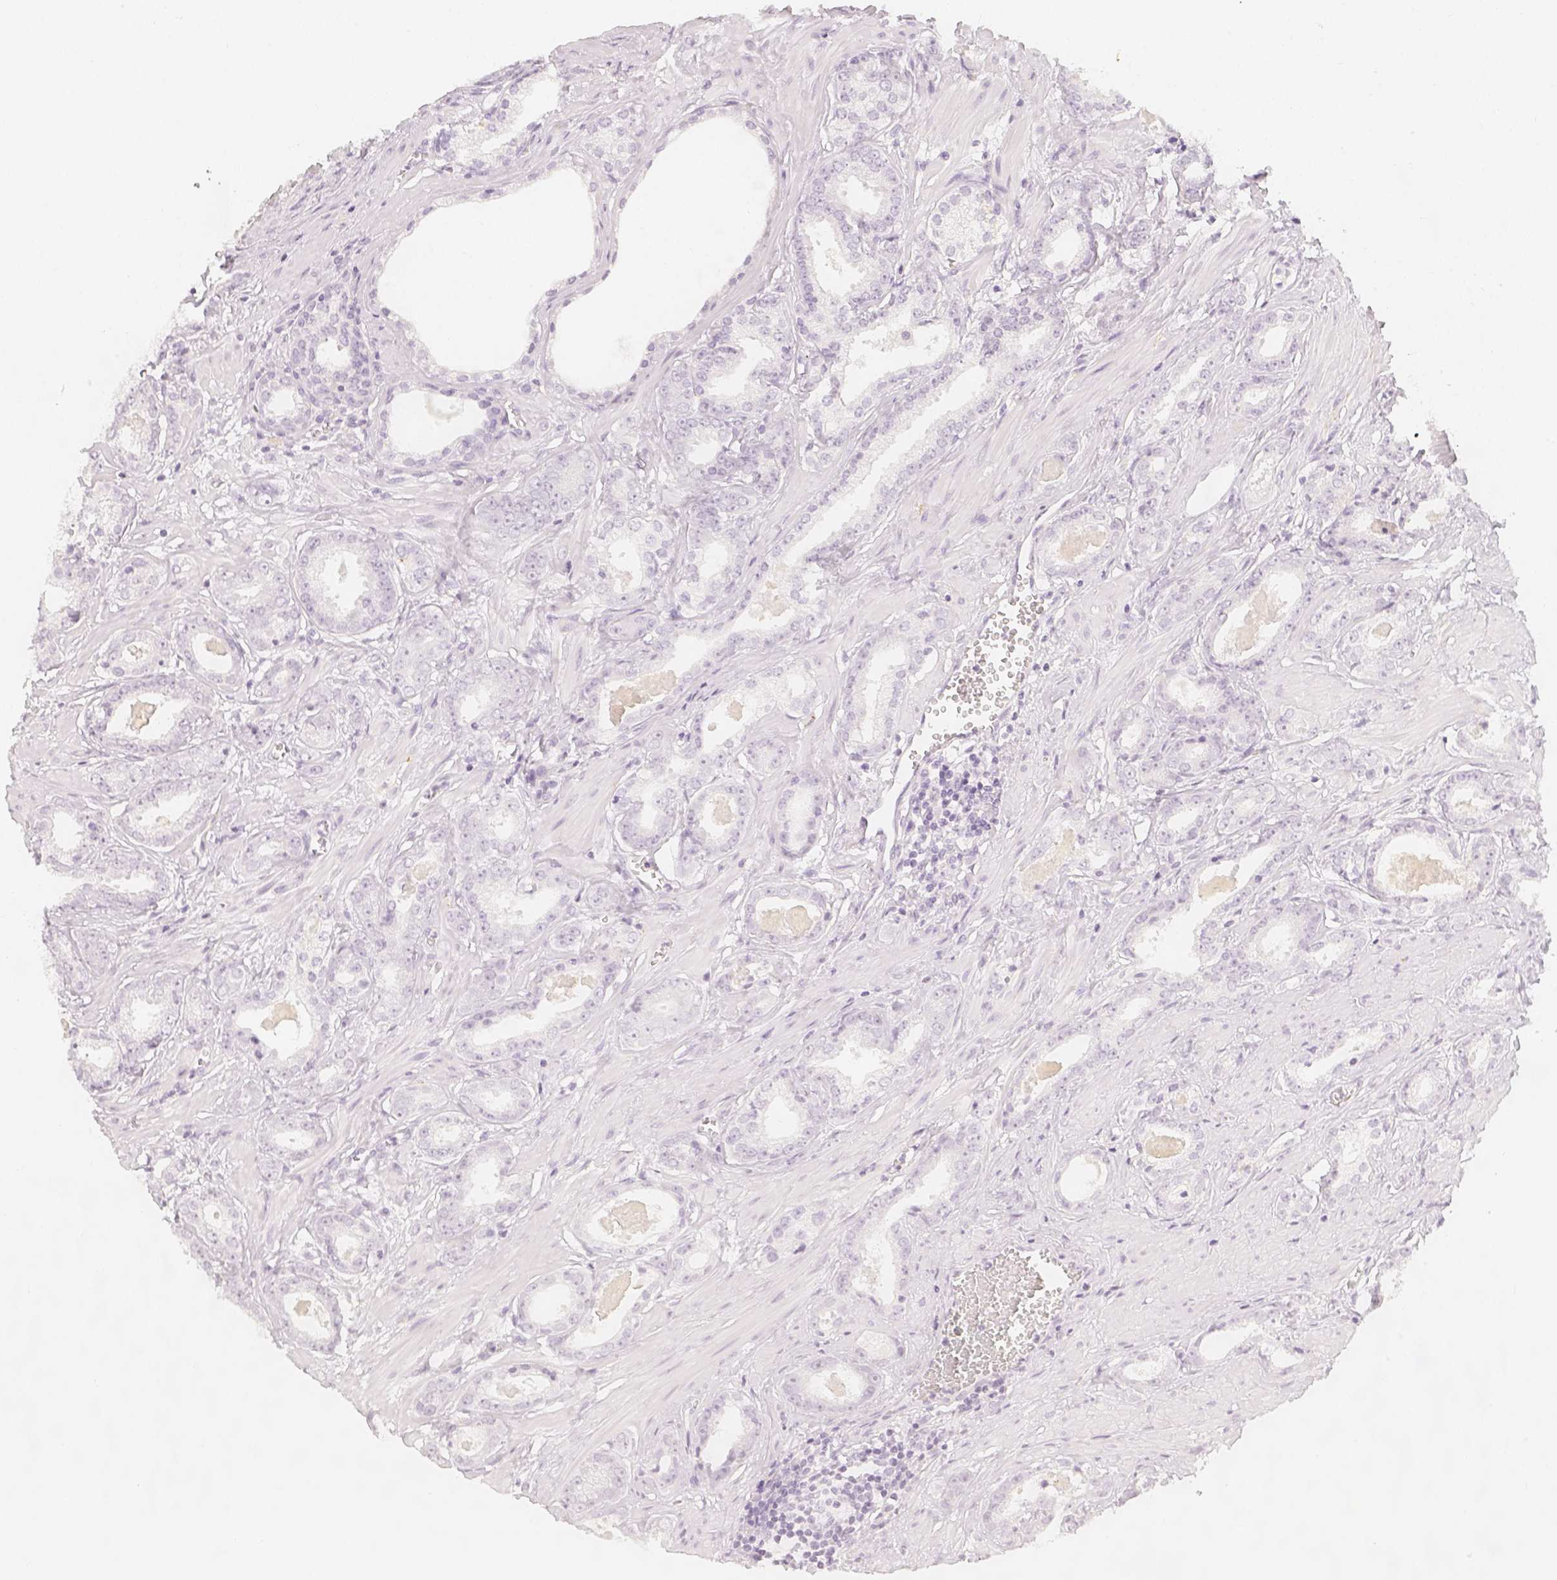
{"staining": {"intensity": "negative", "quantity": "none", "location": "none"}, "tissue": "prostate cancer", "cell_type": "Tumor cells", "image_type": "cancer", "snomed": [{"axis": "morphology", "description": "Adenocarcinoma, Low grade"}, {"axis": "topography", "description": "Prostate"}], "caption": "There is no significant expression in tumor cells of prostate cancer.", "gene": "SLC18A1", "patient": {"sex": "male", "age": 64}}